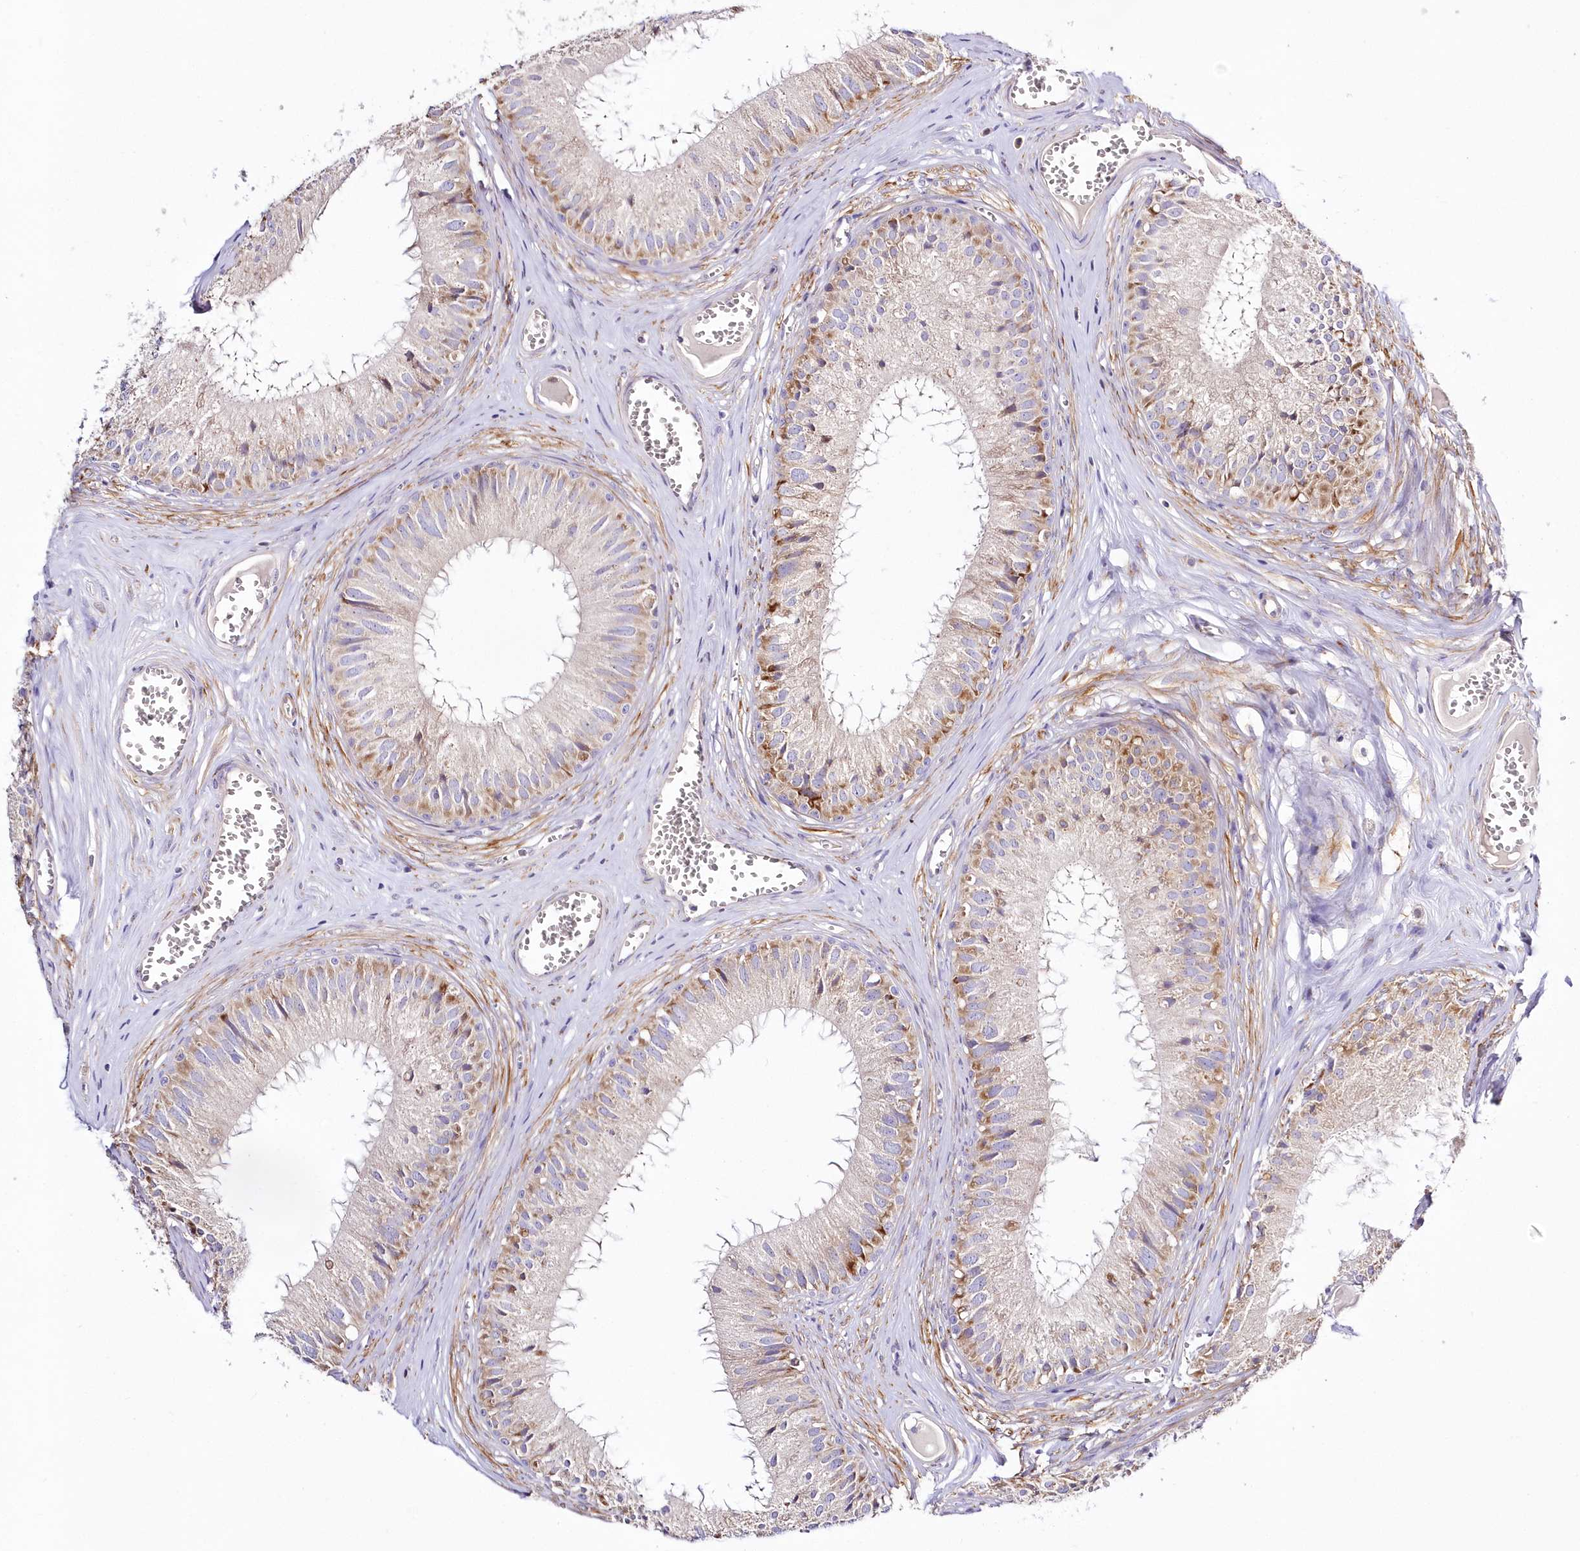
{"staining": {"intensity": "moderate", "quantity": "25%-75%", "location": "cytoplasmic/membranous"}, "tissue": "epididymis", "cell_type": "Glandular cells", "image_type": "normal", "snomed": [{"axis": "morphology", "description": "Normal tissue, NOS"}, {"axis": "topography", "description": "Epididymis"}], "caption": "Immunohistochemical staining of benign epididymis shows moderate cytoplasmic/membranous protein positivity in about 25%-75% of glandular cells.", "gene": "ARFGEF3", "patient": {"sex": "male", "age": 36}}